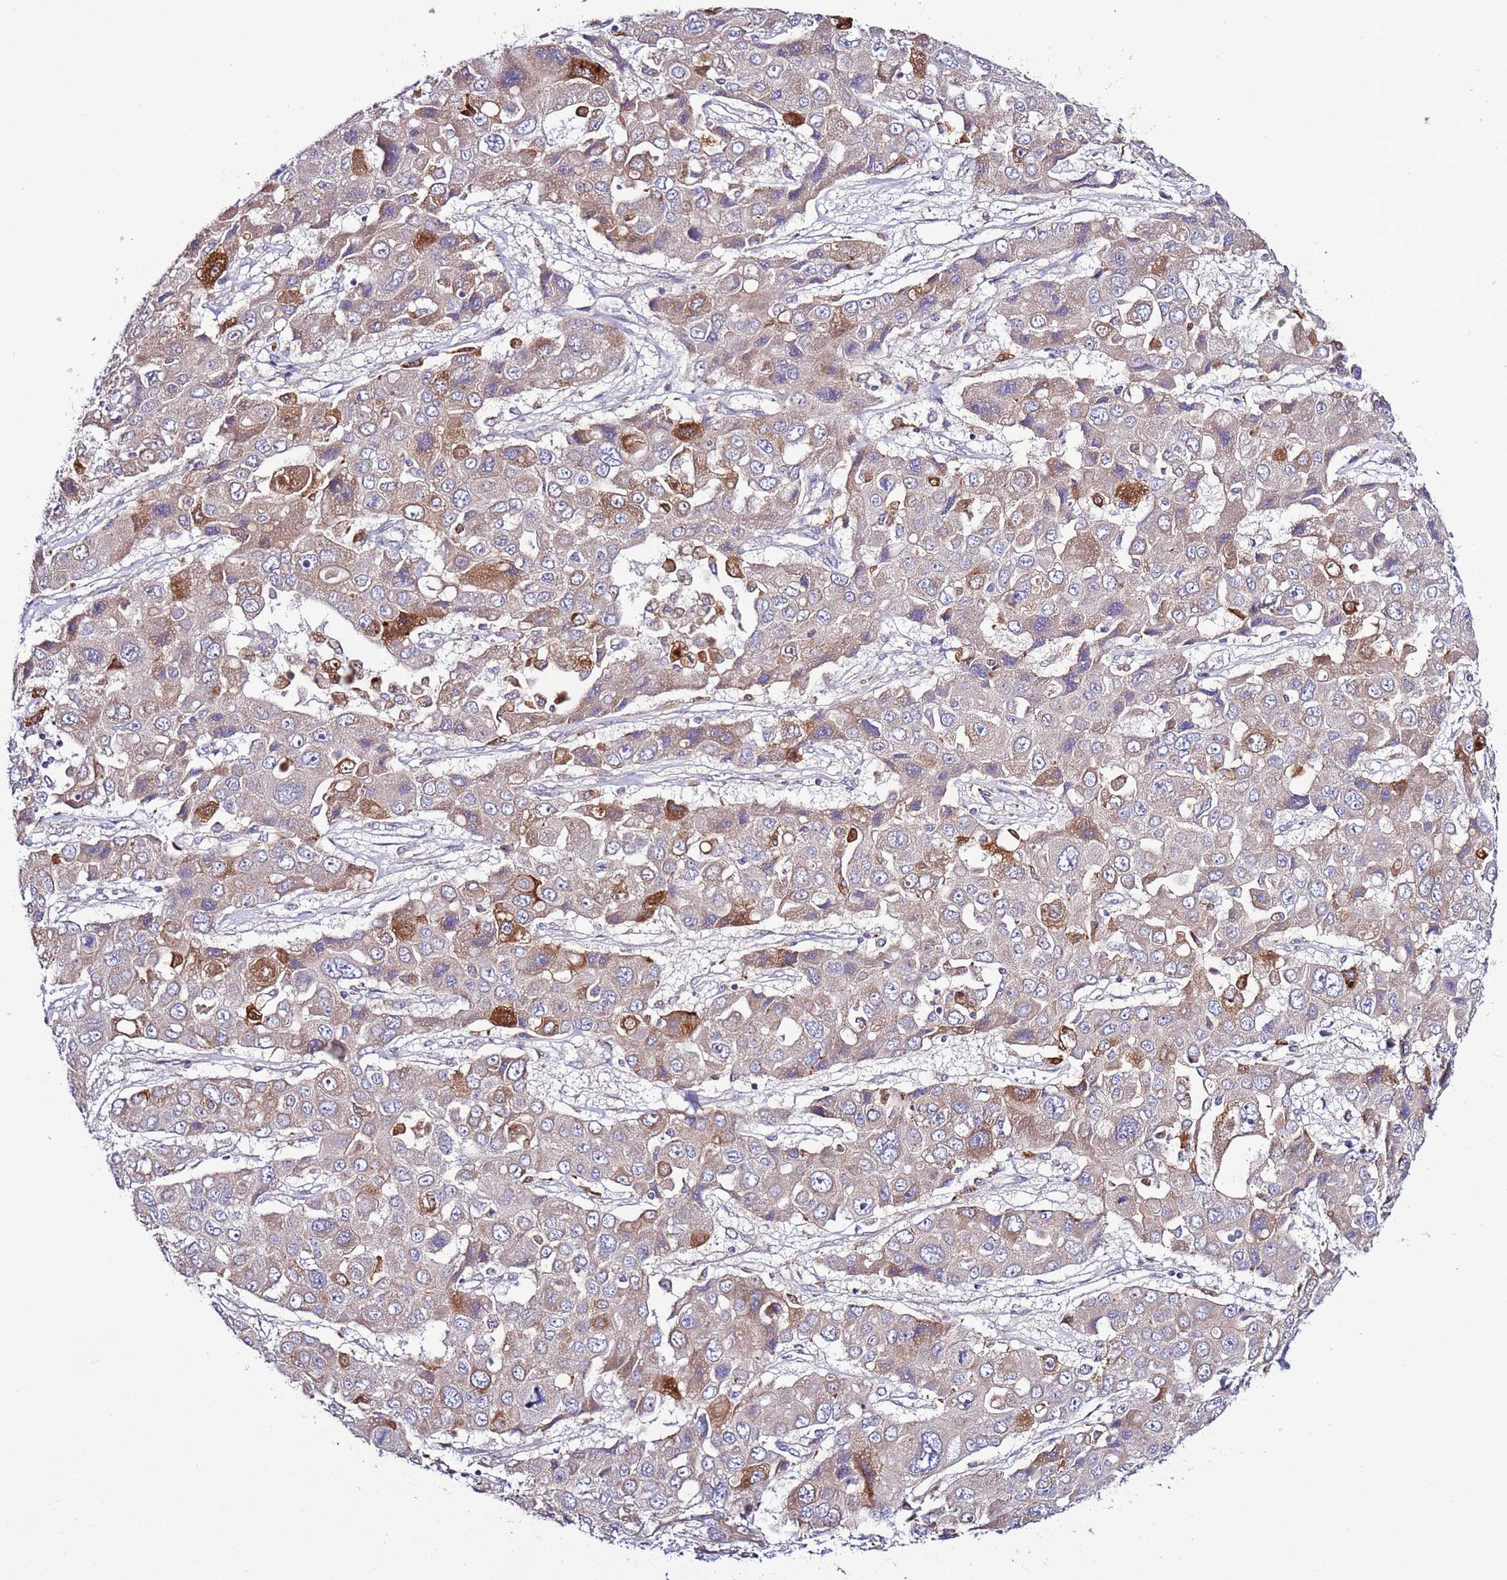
{"staining": {"intensity": "moderate", "quantity": "<25%", "location": "cytoplasmic/membranous"}, "tissue": "liver cancer", "cell_type": "Tumor cells", "image_type": "cancer", "snomed": [{"axis": "morphology", "description": "Cholangiocarcinoma"}, {"axis": "topography", "description": "Liver"}], "caption": "Human liver cancer stained with a protein marker reveals moderate staining in tumor cells.", "gene": "SPCS1", "patient": {"sex": "male", "age": 67}}